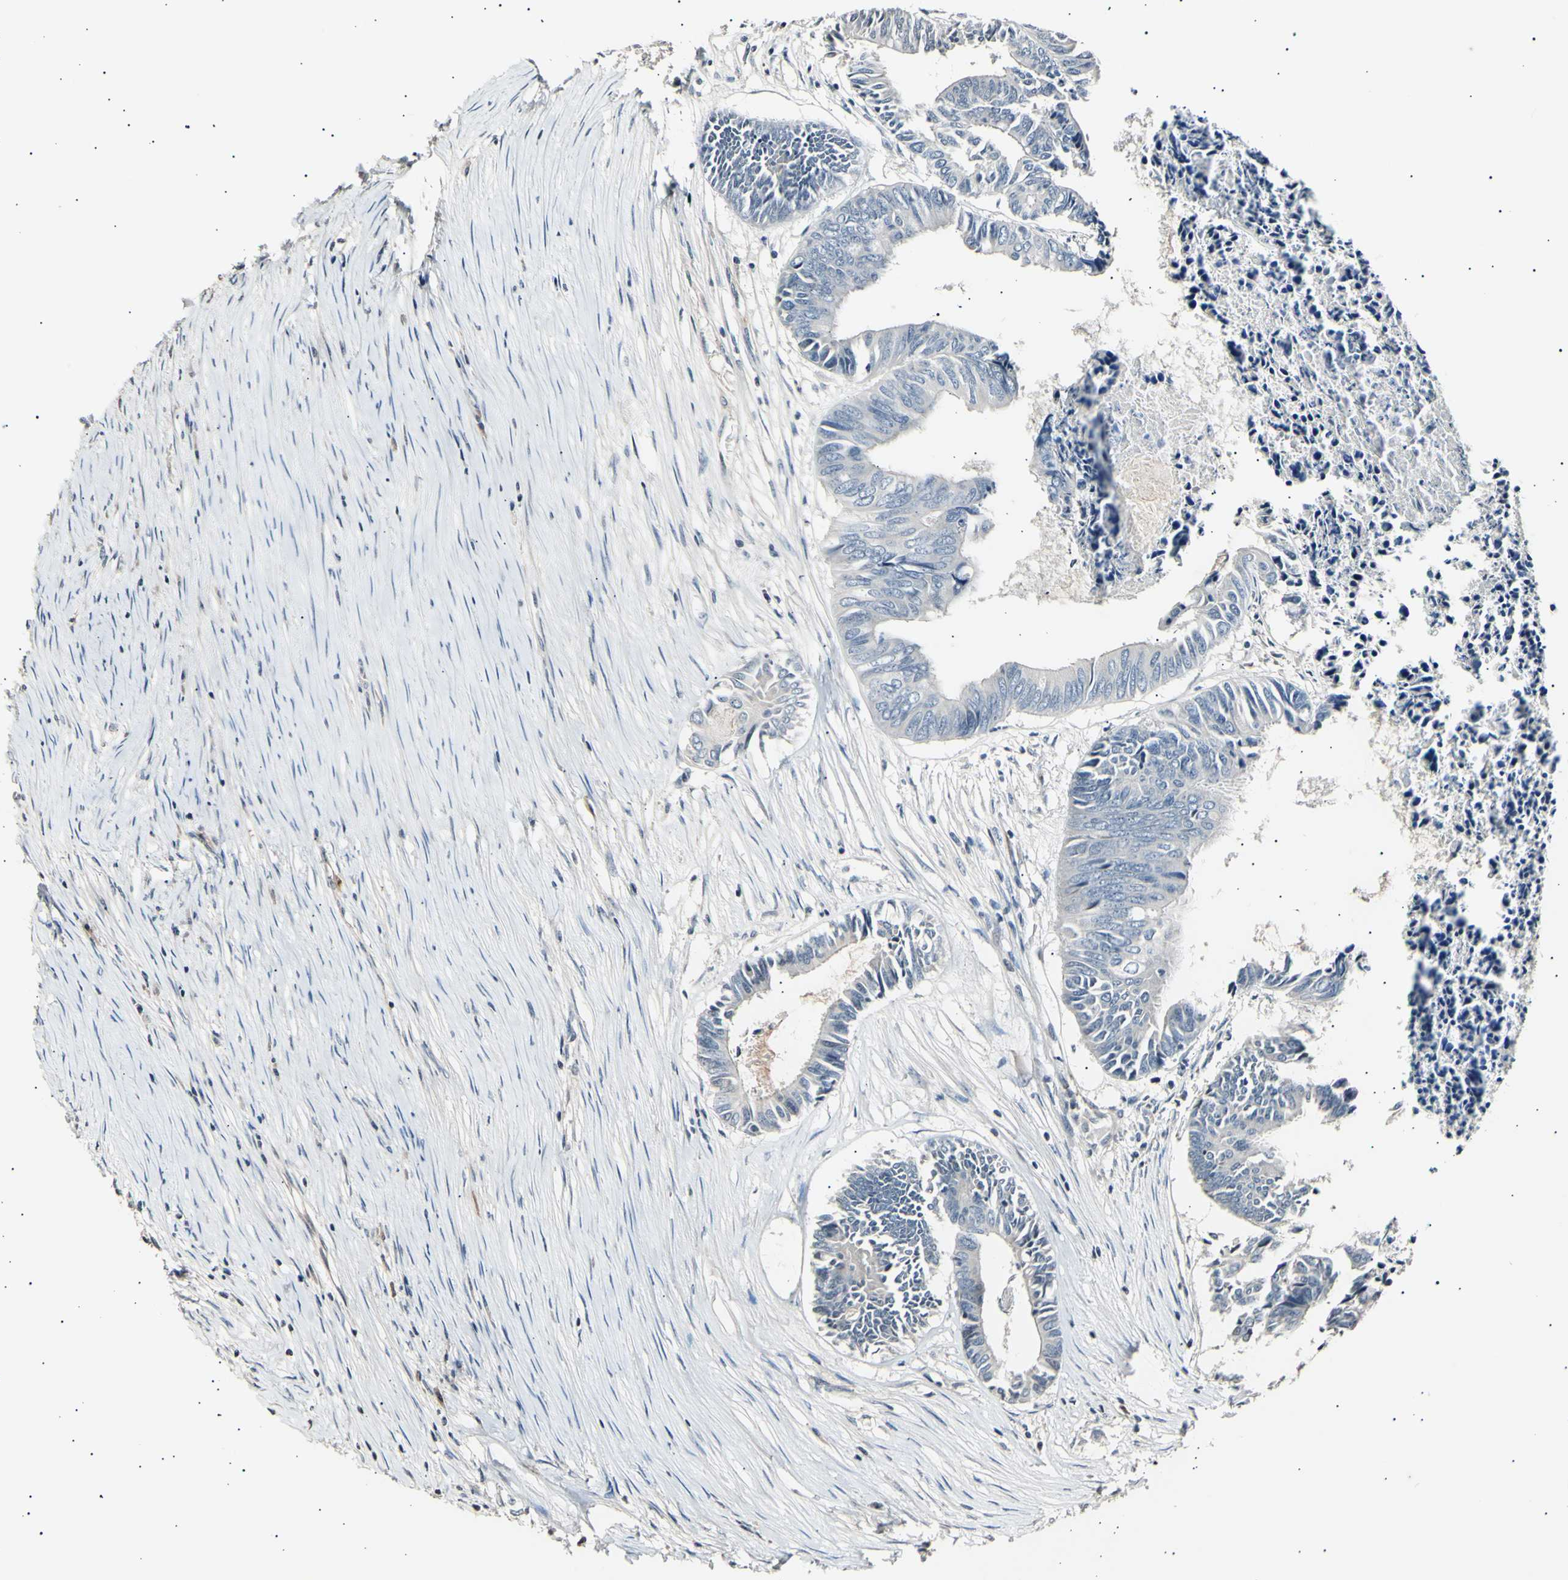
{"staining": {"intensity": "negative", "quantity": "none", "location": "none"}, "tissue": "colorectal cancer", "cell_type": "Tumor cells", "image_type": "cancer", "snomed": [{"axis": "morphology", "description": "Adenocarcinoma, NOS"}, {"axis": "topography", "description": "Rectum"}], "caption": "DAB immunohistochemical staining of human adenocarcinoma (colorectal) displays no significant positivity in tumor cells.", "gene": "AK1", "patient": {"sex": "male", "age": 63}}